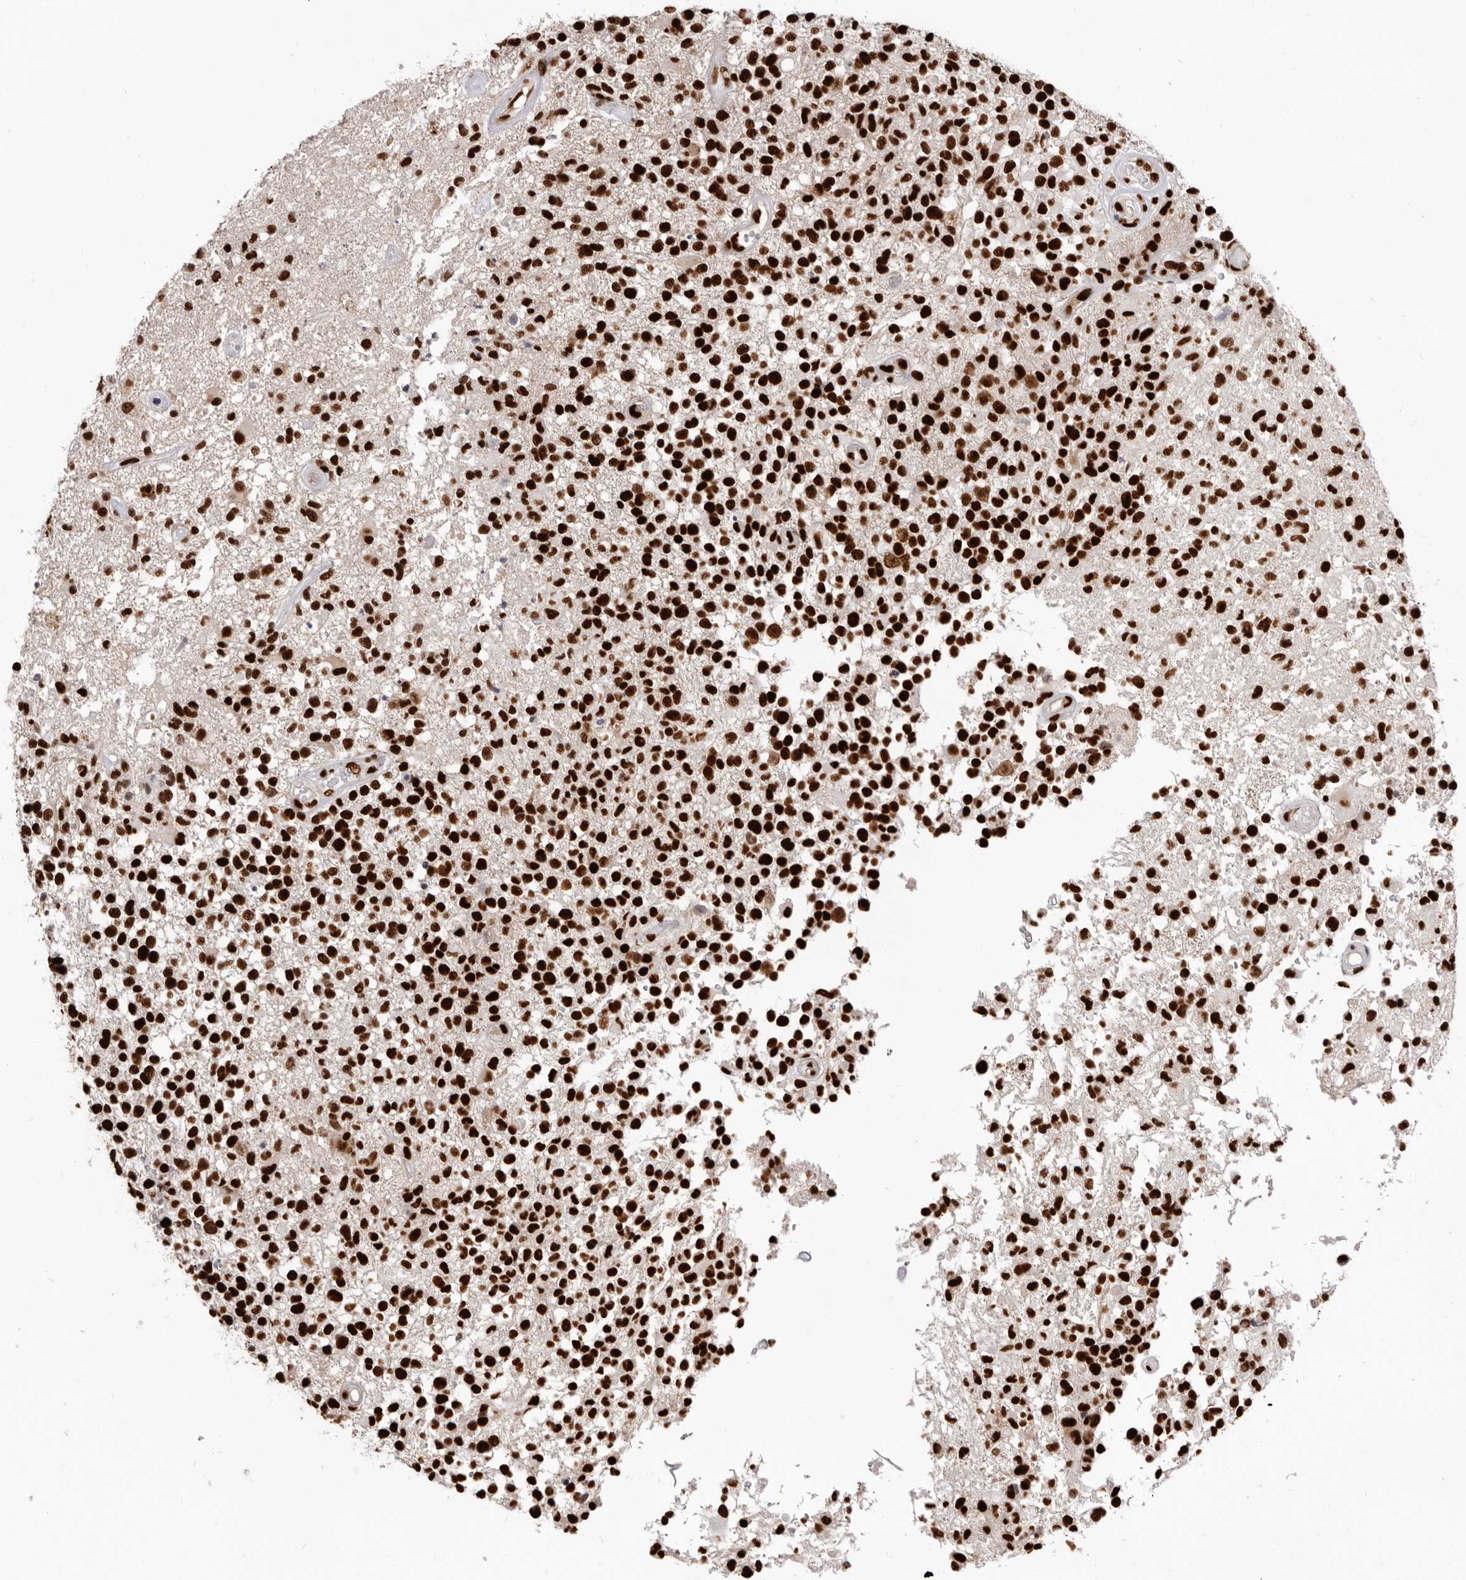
{"staining": {"intensity": "strong", "quantity": ">75%", "location": "nuclear"}, "tissue": "glioma", "cell_type": "Tumor cells", "image_type": "cancer", "snomed": [{"axis": "morphology", "description": "Glioma, malignant, High grade"}, {"axis": "morphology", "description": "Glioblastoma, NOS"}, {"axis": "topography", "description": "Brain"}], "caption": "An image showing strong nuclear expression in approximately >75% of tumor cells in malignant glioma (high-grade), as visualized by brown immunohistochemical staining.", "gene": "CHTOP", "patient": {"sex": "male", "age": 60}}